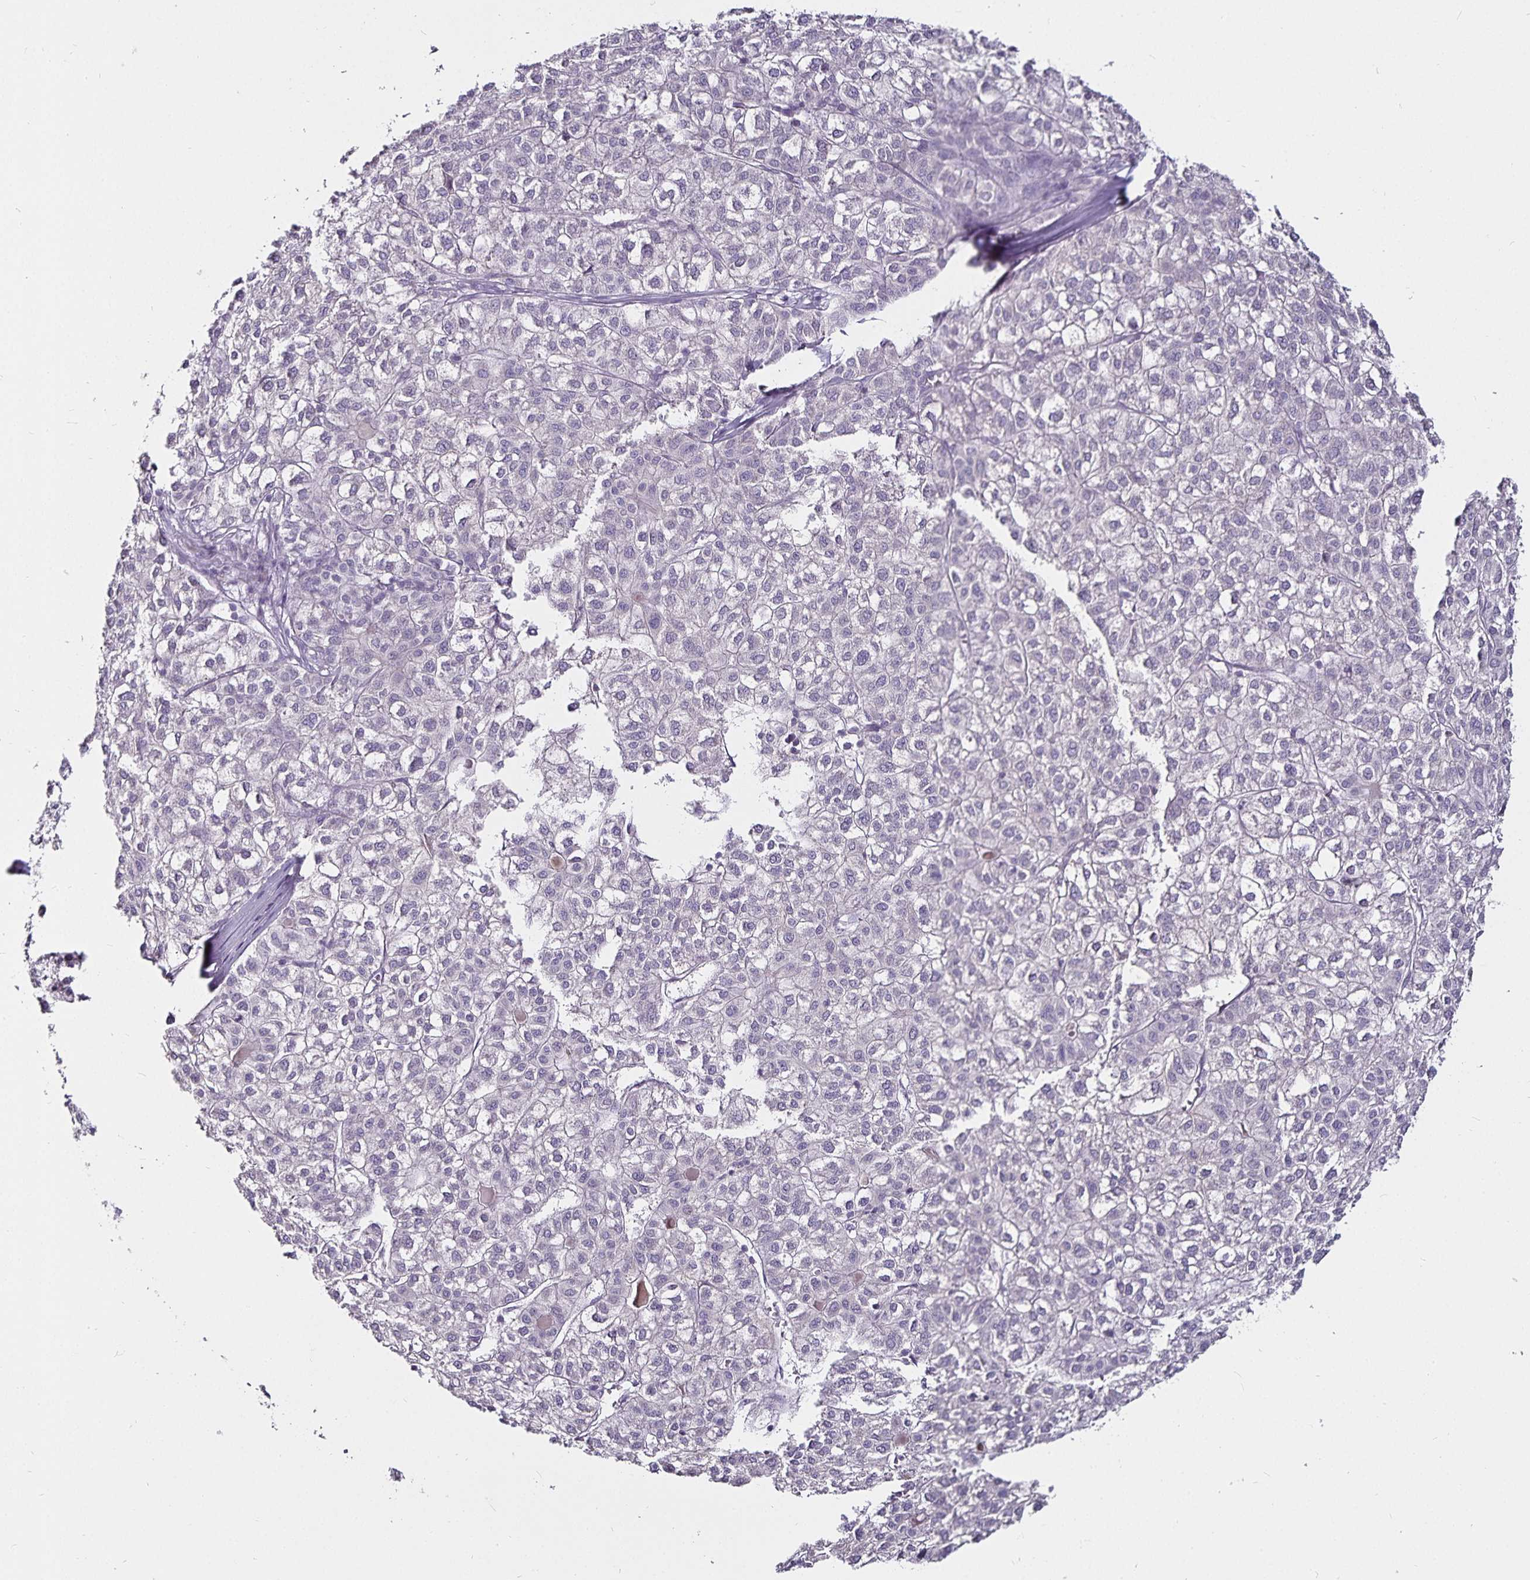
{"staining": {"intensity": "negative", "quantity": "none", "location": "none"}, "tissue": "liver cancer", "cell_type": "Tumor cells", "image_type": "cancer", "snomed": [{"axis": "morphology", "description": "Carcinoma, Hepatocellular, NOS"}, {"axis": "topography", "description": "Liver"}], "caption": "Immunohistochemistry (IHC) micrograph of human hepatocellular carcinoma (liver) stained for a protein (brown), which exhibits no staining in tumor cells.", "gene": "CA12", "patient": {"sex": "female", "age": 43}}